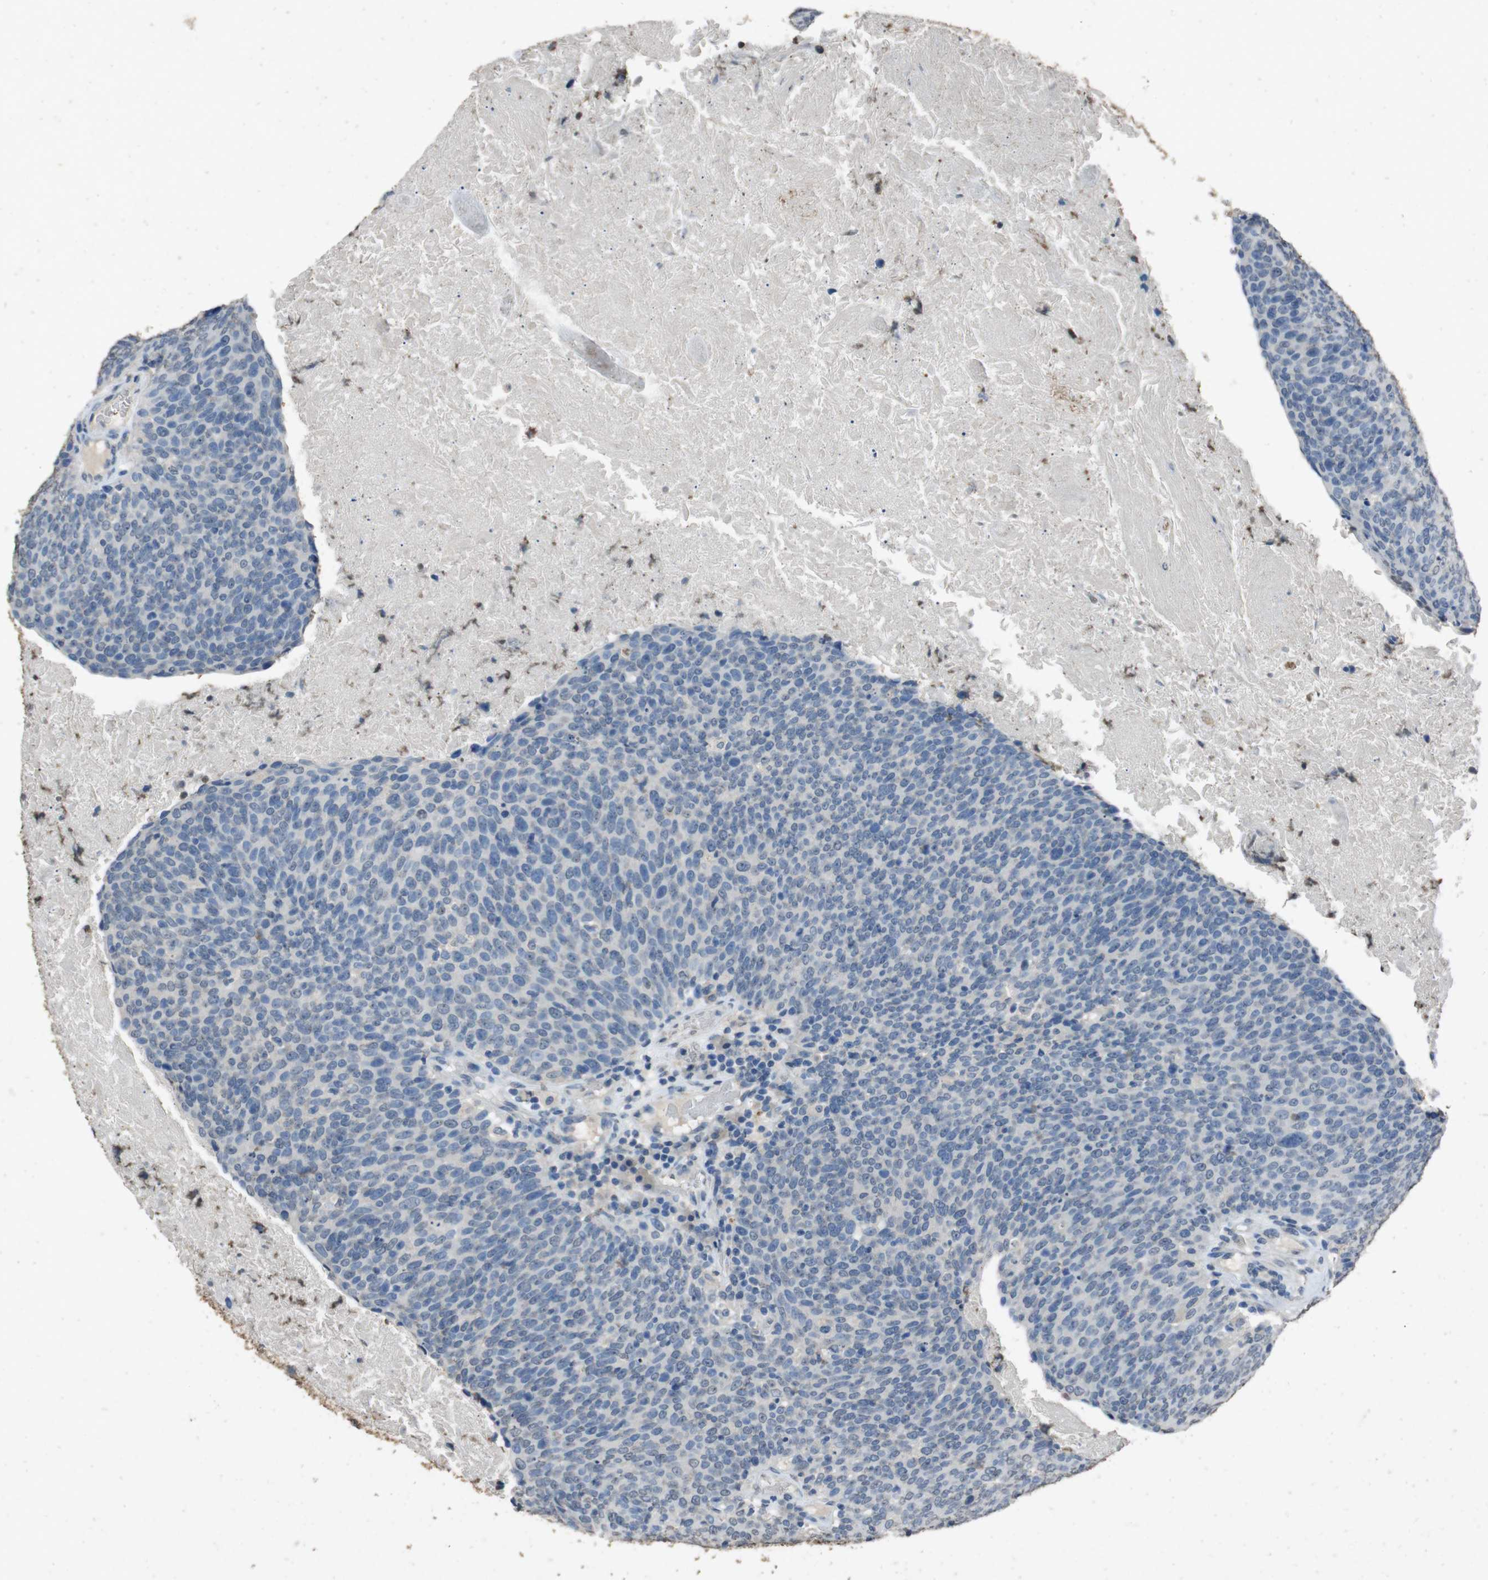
{"staining": {"intensity": "negative", "quantity": "none", "location": "none"}, "tissue": "head and neck cancer", "cell_type": "Tumor cells", "image_type": "cancer", "snomed": [{"axis": "morphology", "description": "Squamous cell carcinoma, NOS"}, {"axis": "morphology", "description": "Squamous cell carcinoma, metastatic, NOS"}, {"axis": "topography", "description": "Lymph node"}, {"axis": "topography", "description": "Head-Neck"}], "caption": "Head and neck cancer was stained to show a protein in brown. There is no significant staining in tumor cells.", "gene": "STBD1", "patient": {"sex": "male", "age": 62}}